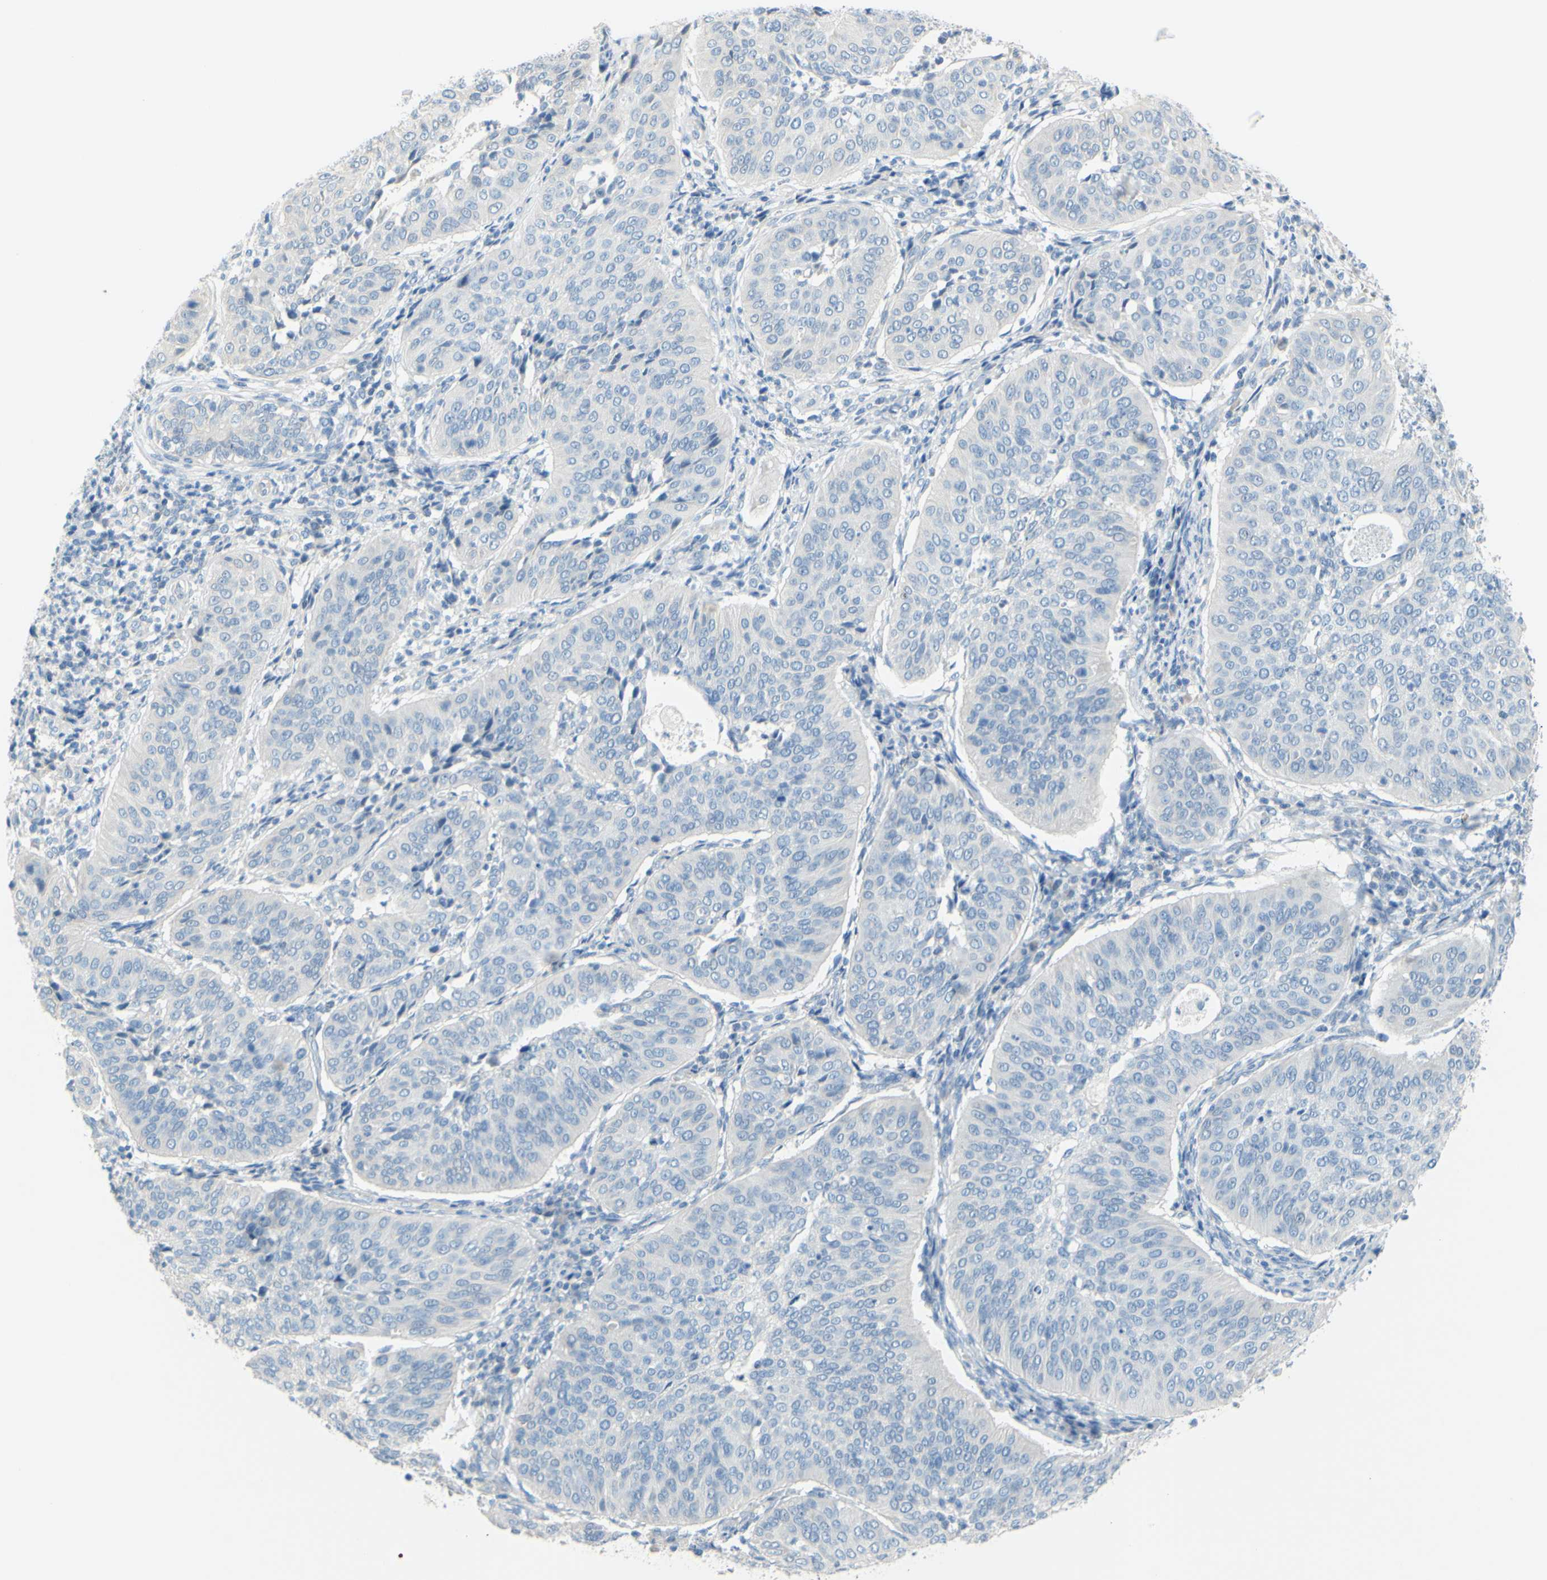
{"staining": {"intensity": "negative", "quantity": "none", "location": "none"}, "tissue": "cervical cancer", "cell_type": "Tumor cells", "image_type": "cancer", "snomed": [{"axis": "morphology", "description": "Normal tissue, NOS"}, {"axis": "morphology", "description": "Squamous cell carcinoma, NOS"}, {"axis": "topography", "description": "Cervix"}], "caption": "The micrograph exhibits no staining of tumor cells in cervical cancer.", "gene": "SLC1A2", "patient": {"sex": "female", "age": 39}}